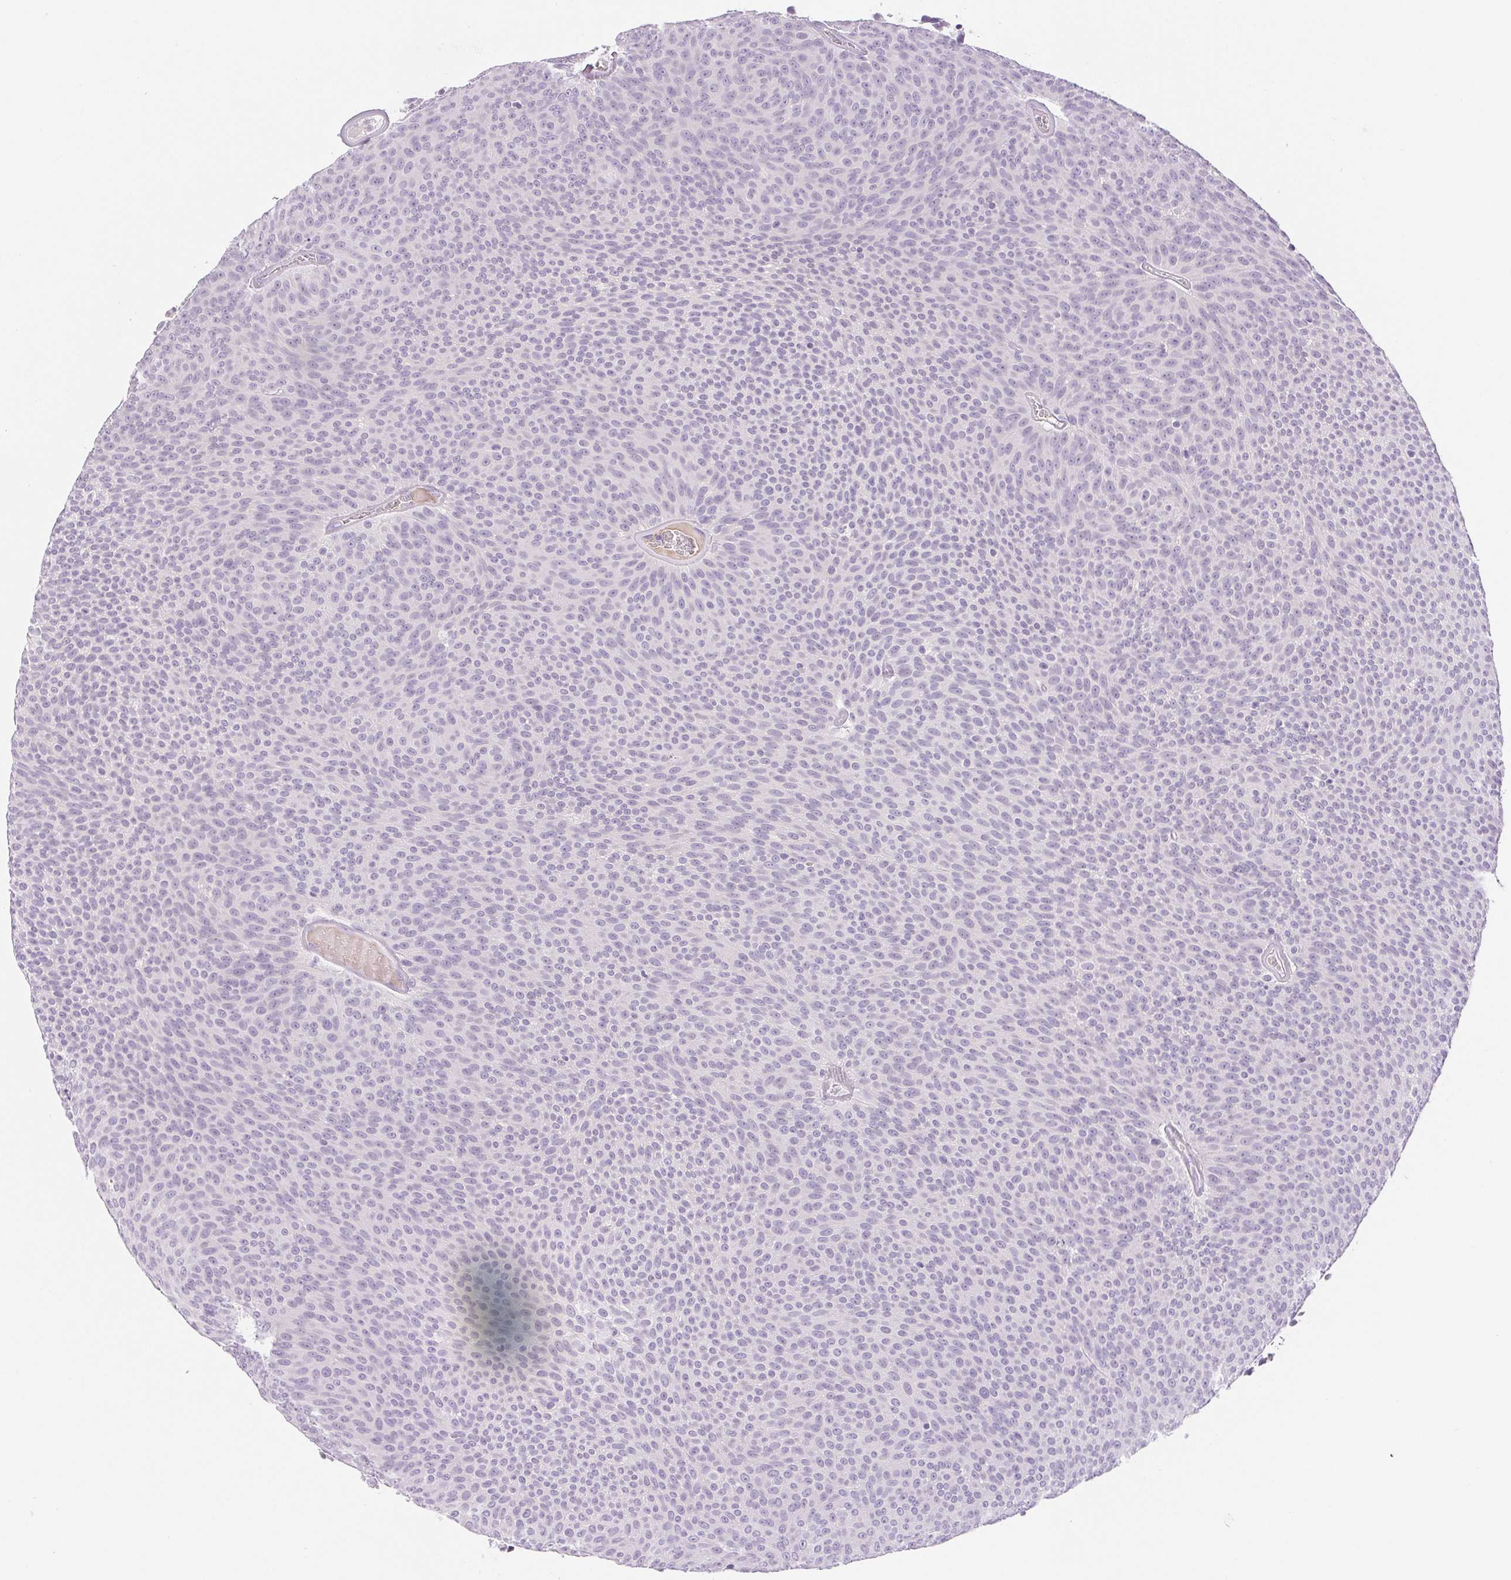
{"staining": {"intensity": "negative", "quantity": "none", "location": "none"}, "tissue": "urothelial cancer", "cell_type": "Tumor cells", "image_type": "cancer", "snomed": [{"axis": "morphology", "description": "Urothelial carcinoma, Low grade"}, {"axis": "topography", "description": "Urinary bladder"}], "caption": "IHC micrograph of neoplastic tissue: human urothelial cancer stained with DAB (3,3'-diaminobenzidine) reveals no significant protein expression in tumor cells.", "gene": "IFIT1B", "patient": {"sex": "male", "age": 77}}